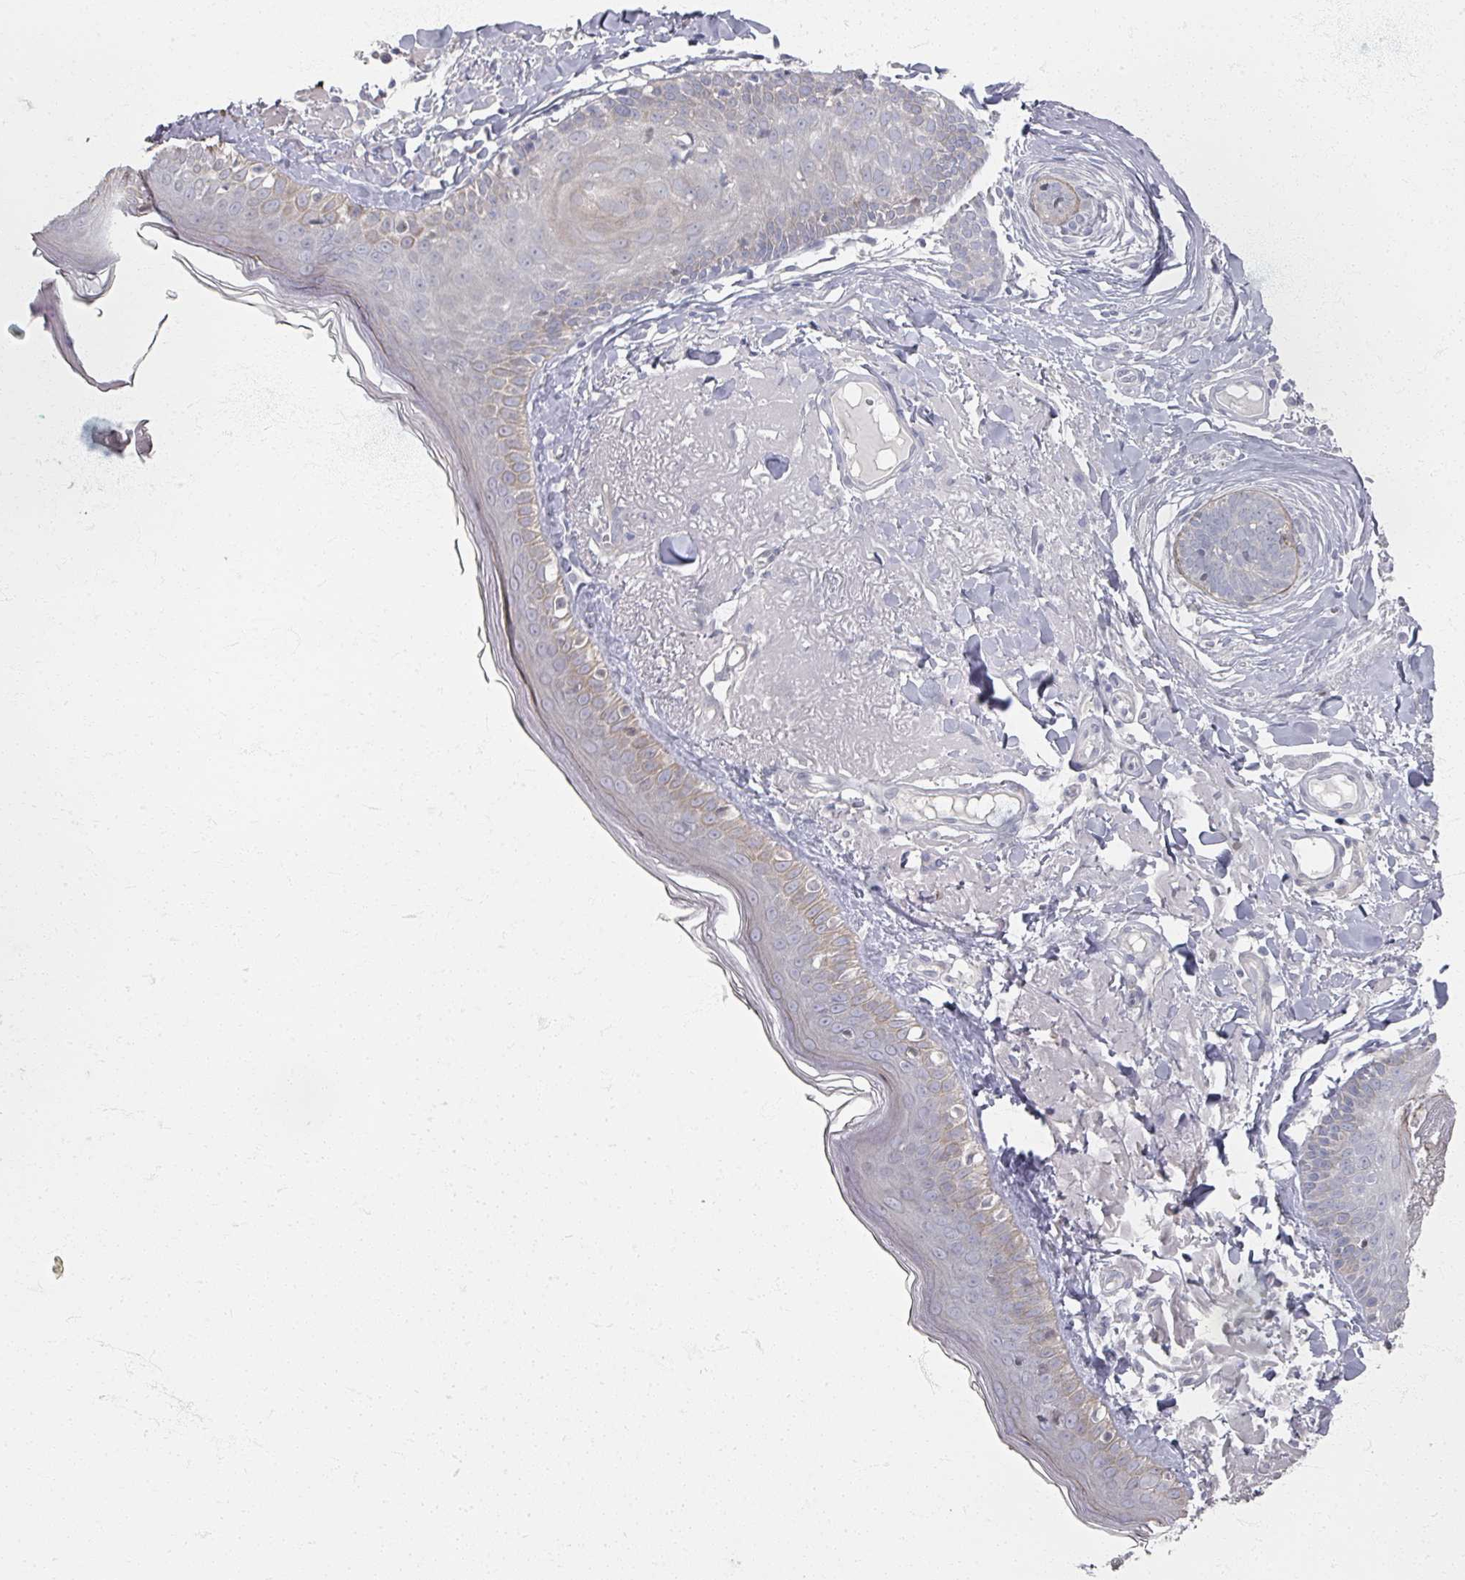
{"staining": {"intensity": "negative", "quantity": "none", "location": "none"}, "tissue": "skin", "cell_type": "Fibroblasts", "image_type": "normal", "snomed": [{"axis": "morphology", "description": "Normal tissue, NOS"}, {"axis": "morphology", "description": "Malignant melanoma, NOS"}, {"axis": "topography", "description": "Skin"}], "caption": "Photomicrograph shows no protein positivity in fibroblasts of benign skin.", "gene": "TTYH3", "patient": {"sex": "male", "age": 80}}